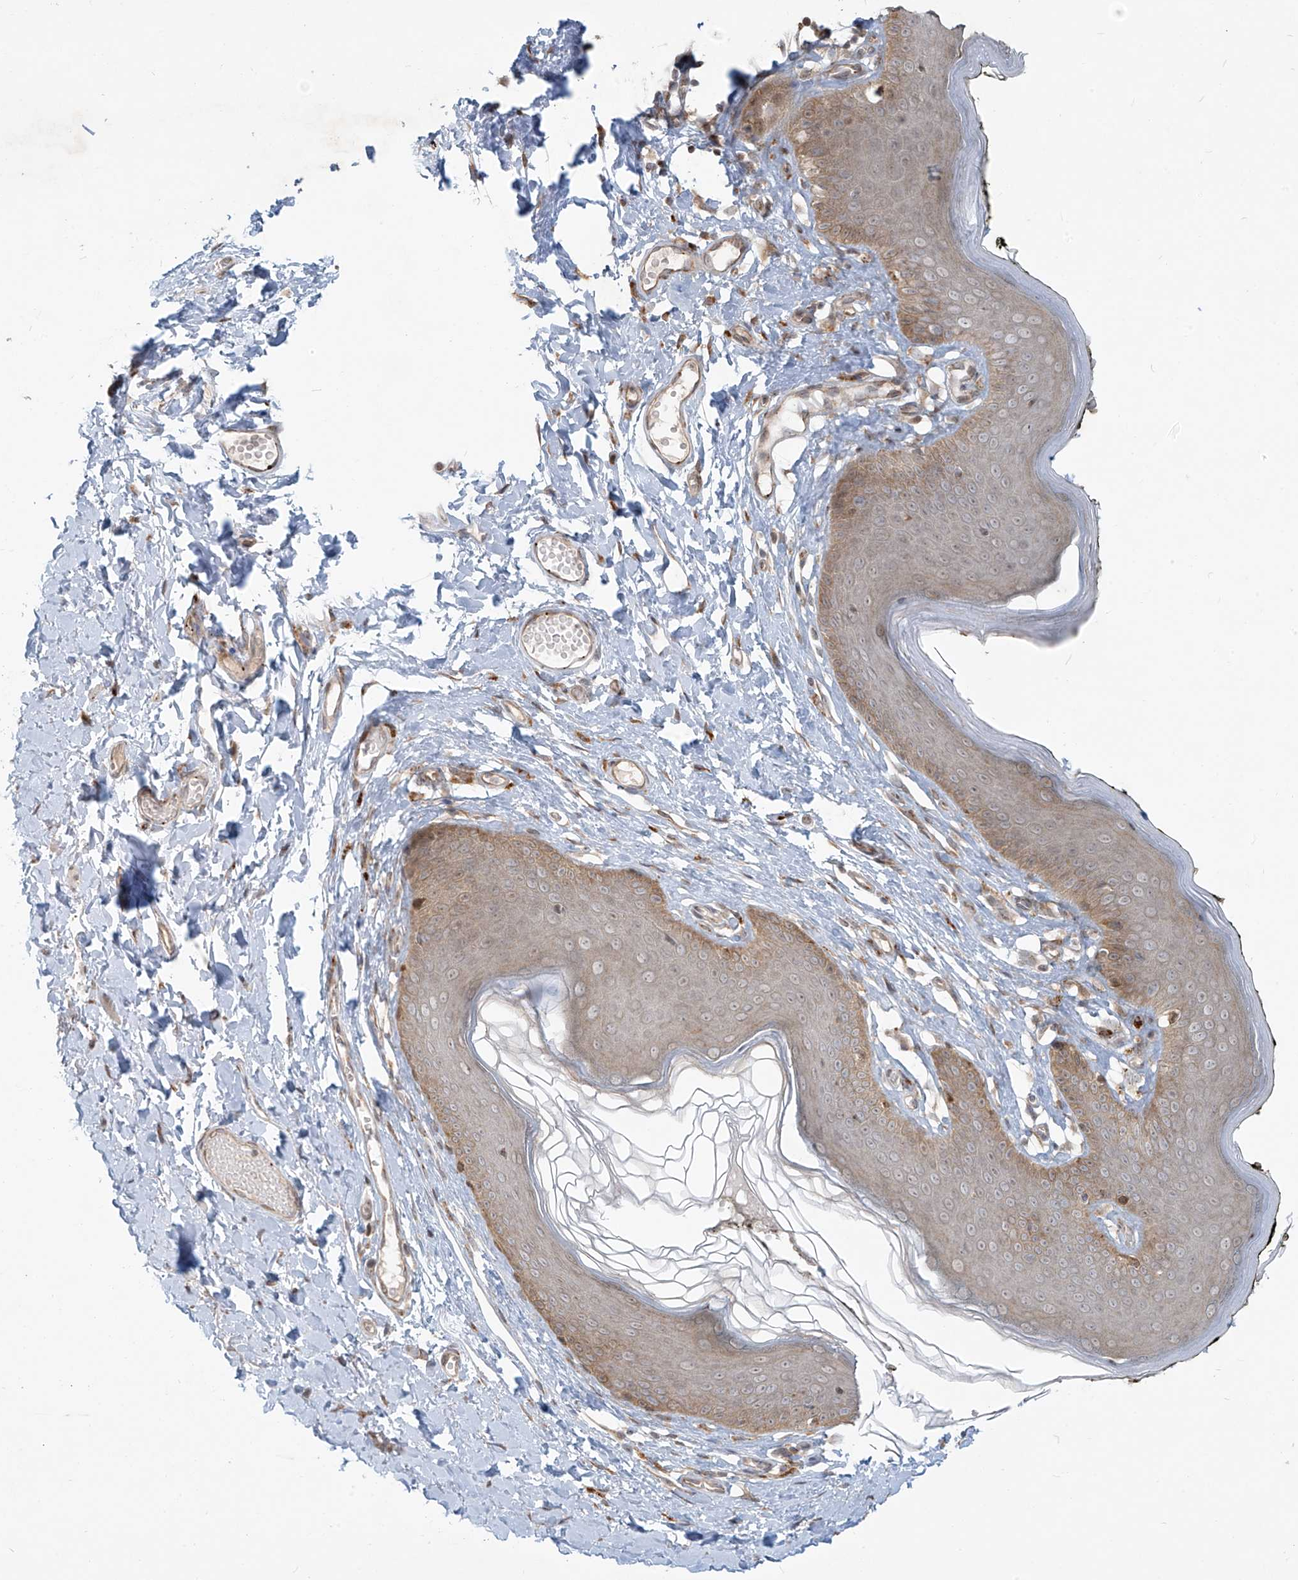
{"staining": {"intensity": "moderate", "quantity": "25%-75%", "location": "cytoplasmic/membranous,nuclear"}, "tissue": "skin", "cell_type": "Epidermal cells", "image_type": "normal", "snomed": [{"axis": "morphology", "description": "Normal tissue, NOS"}, {"axis": "morphology", "description": "Inflammation, NOS"}, {"axis": "topography", "description": "Vulva"}], "caption": "A micrograph of human skin stained for a protein exhibits moderate cytoplasmic/membranous,nuclear brown staining in epidermal cells. The staining was performed using DAB (3,3'-diaminobenzidine) to visualize the protein expression in brown, while the nuclei were stained in blue with hematoxylin (Magnification: 20x).", "gene": "PLEKHM3", "patient": {"sex": "female", "age": 84}}